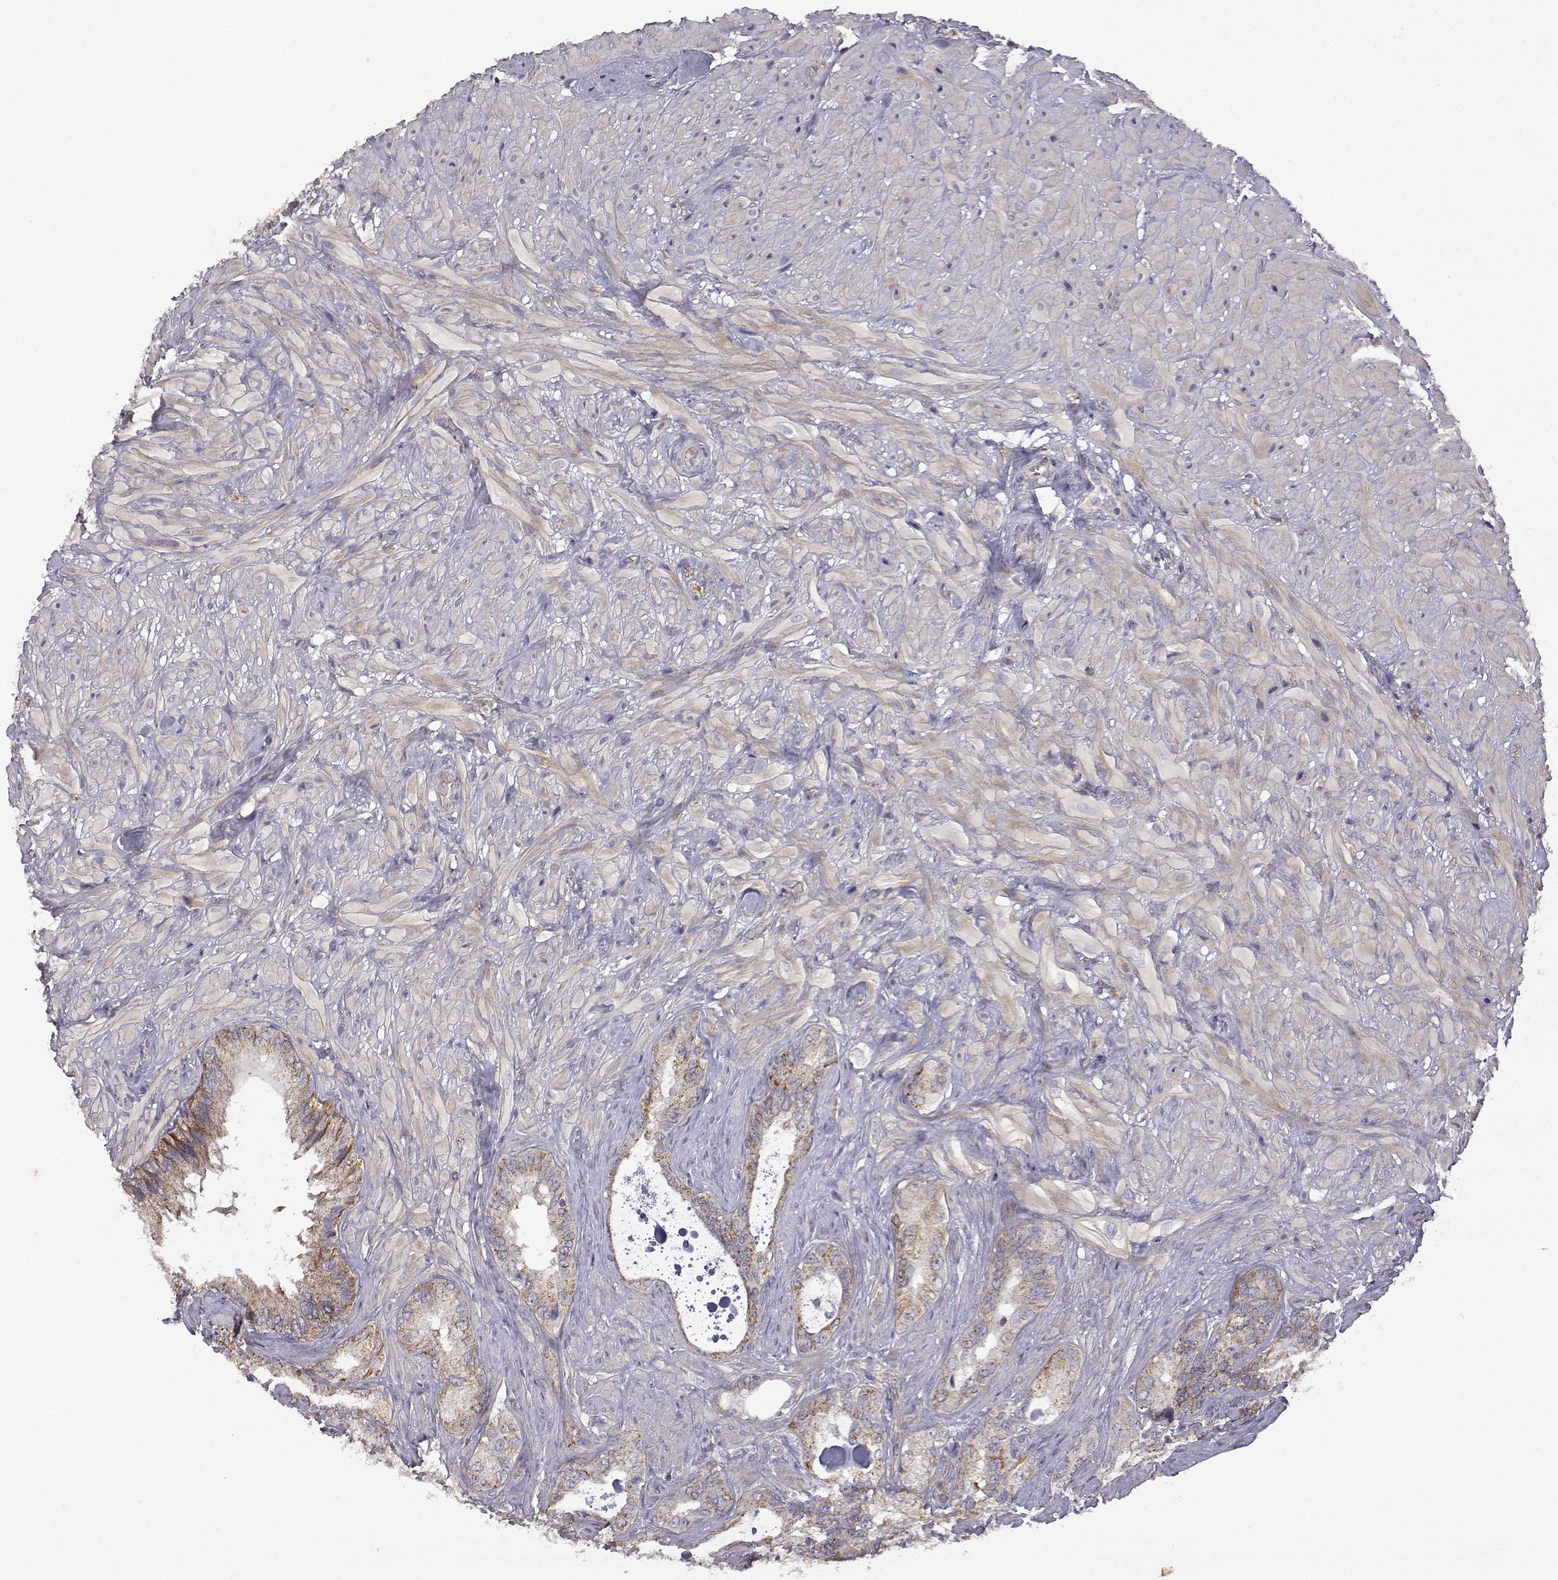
{"staining": {"intensity": "weak", "quantity": "25%-75%", "location": "cytoplasmic/membranous"}, "tissue": "seminal vesicle", "cell_type": "Glandular cells", "image_type": "normal", "snomed": [{"axis": "morphology", "description": "Normal tissue, NOS"}, {"axis": "topography", "description": "Seminal veicle"}], "caption": "Brown immunohistochemical staining in normal seminal vesicle exhibits weak cytoplasmic/membranous positivity in approximately 25%-75% of glandular cells.", "gene": "DDC", "patient": {"sex": "male", "age": 72}}